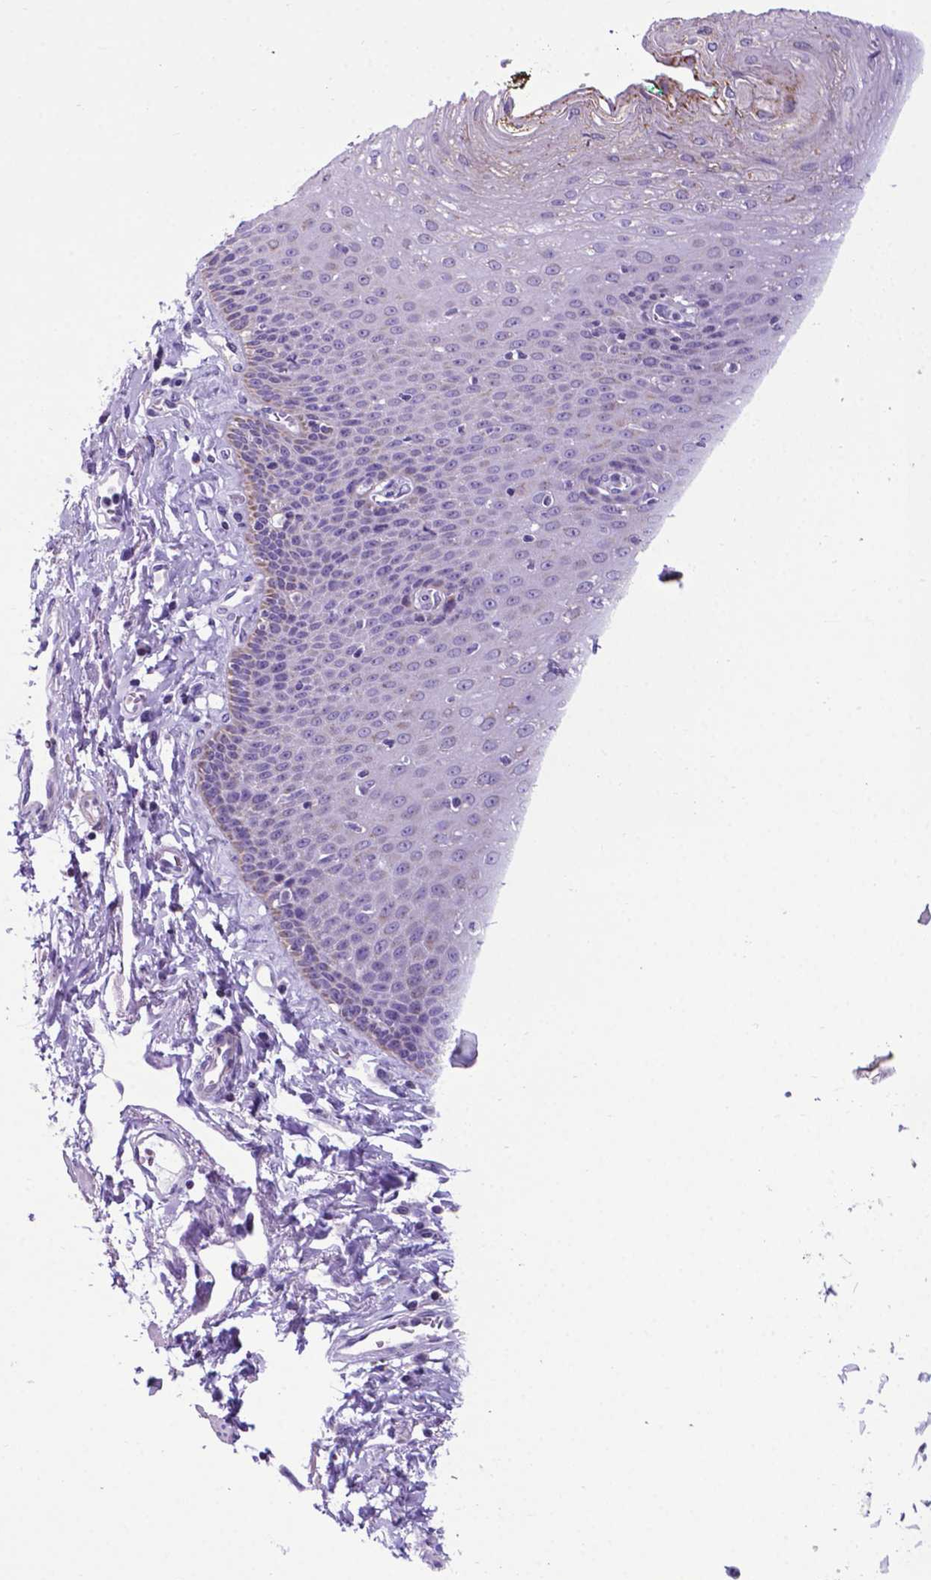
{"staining": {"intensity": "weak", "quantity": "<25%", "location": "cytoplasmic/membranous"}, "tissue": "esophagus", "cell_type": "Squamous epithelial cells", "image_type": "normal", "snomed": [{"axis": "morphology", "description": "Normal tissue, NOS"}, {"axis": "topography", "description": "Esophagus"}], "caption": "Normal esophagus was stained to show a protein in brown. There is no significant expression in squamous epithelial cells. (DAB IHC visualized using brightfield microscopy, high magnification).", "gene": "POU3F3", "patient": {"sex": "female", "age": 81}}